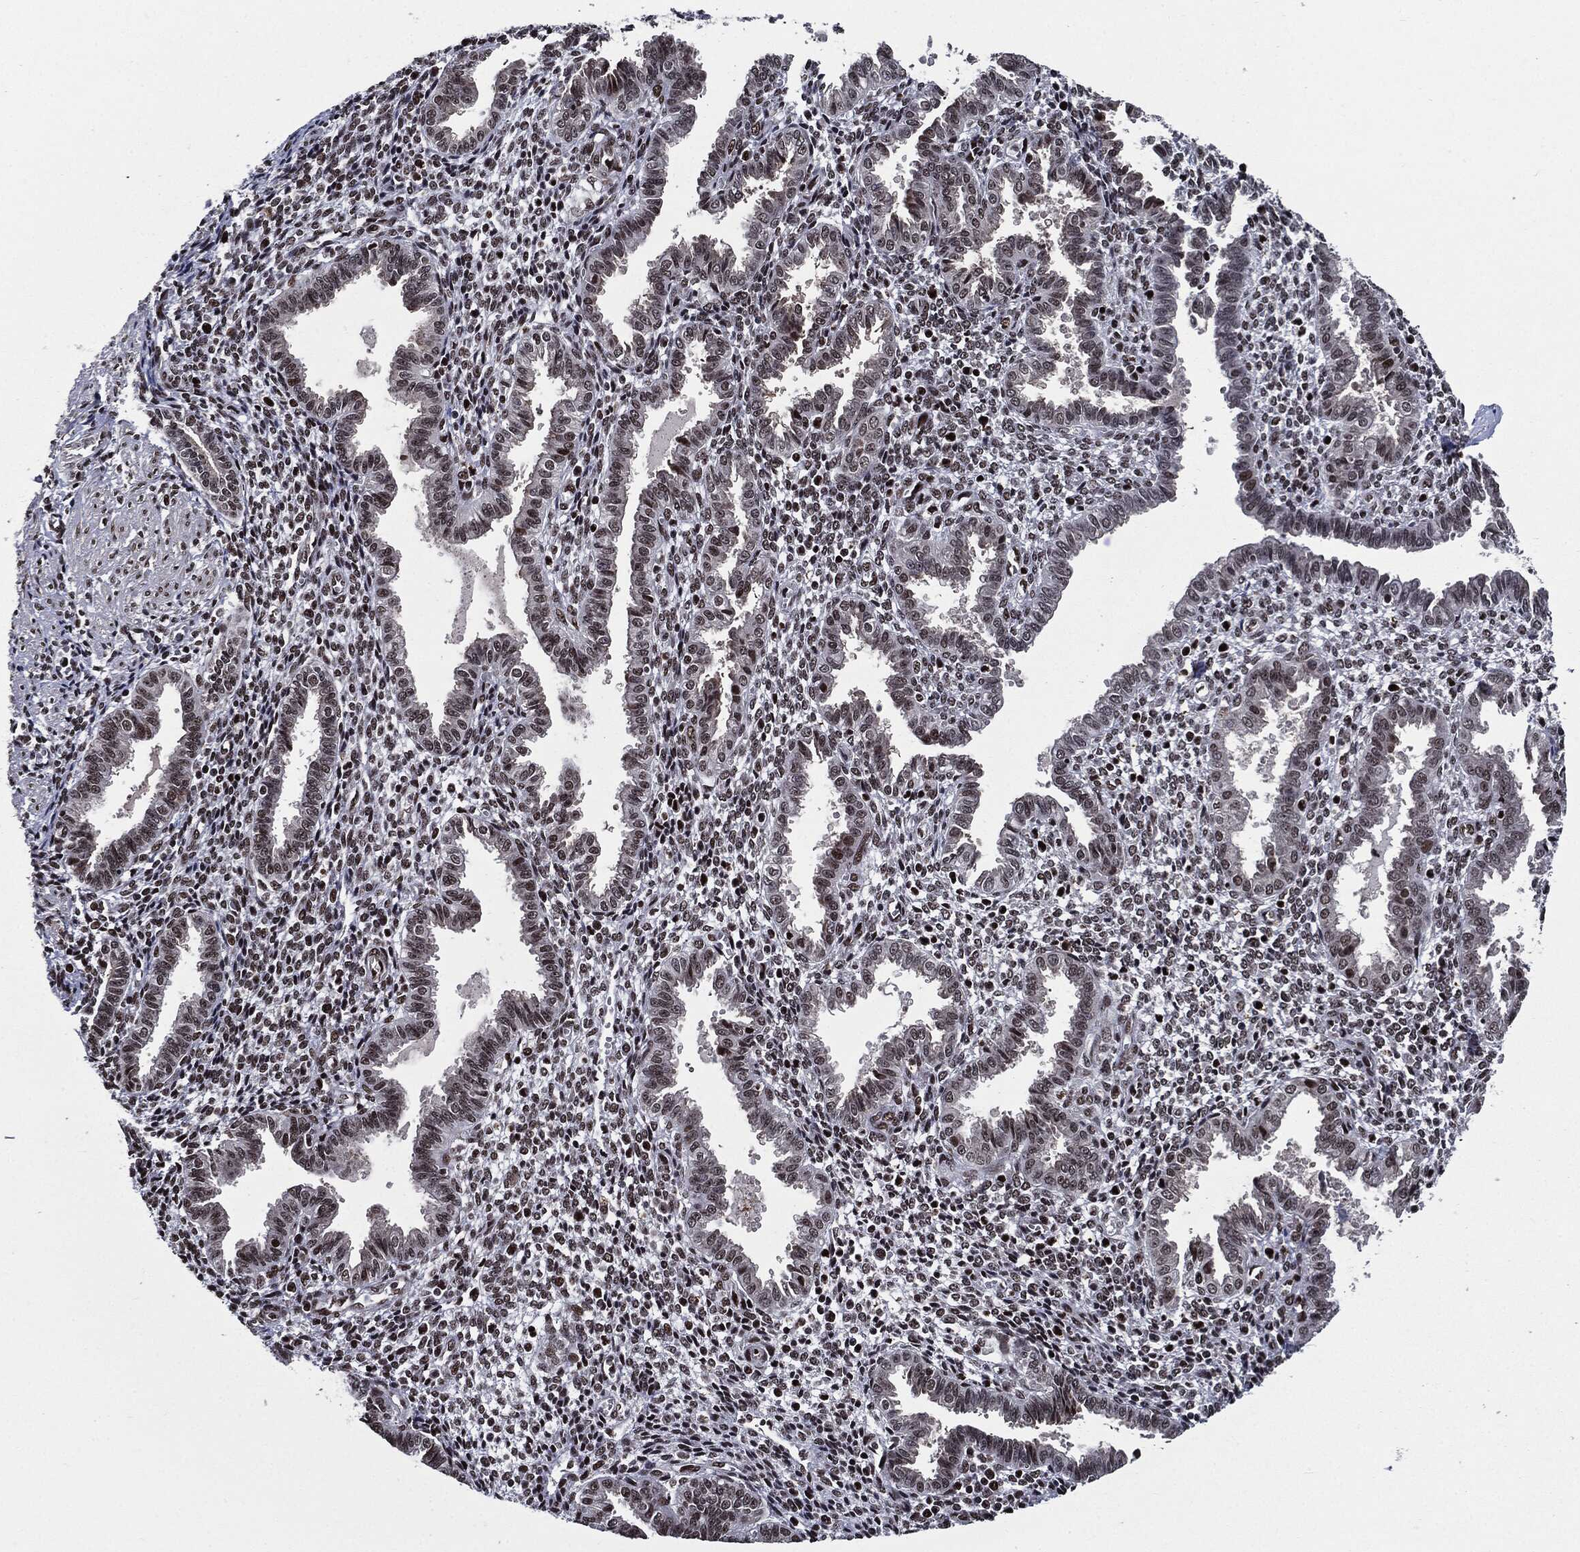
{"staining": {"intensity": "moderate", "quantity": "25%-75%", "location": "nuclear"}, "tissue": "endometrium", "cell_type": "Cells in endometrial stroma", "image_type": "normal", "snomed": [{"axis": "morphology", "description": "Normal tissue, NOS"}, {"axis": "topography", "description": "Endometrium"}], "caption": "Endometrium stained for a protein demonstrates moderate nuclear positivity in cells in endometrial stroma. The staining was performed using DAB to visualize the protein expression in brown, while the nuclei were stained in blue with hematoxylin (Magnification: 20x).", "gene": "ZFP91", "patient": {"sex": "female", "age": 37}}